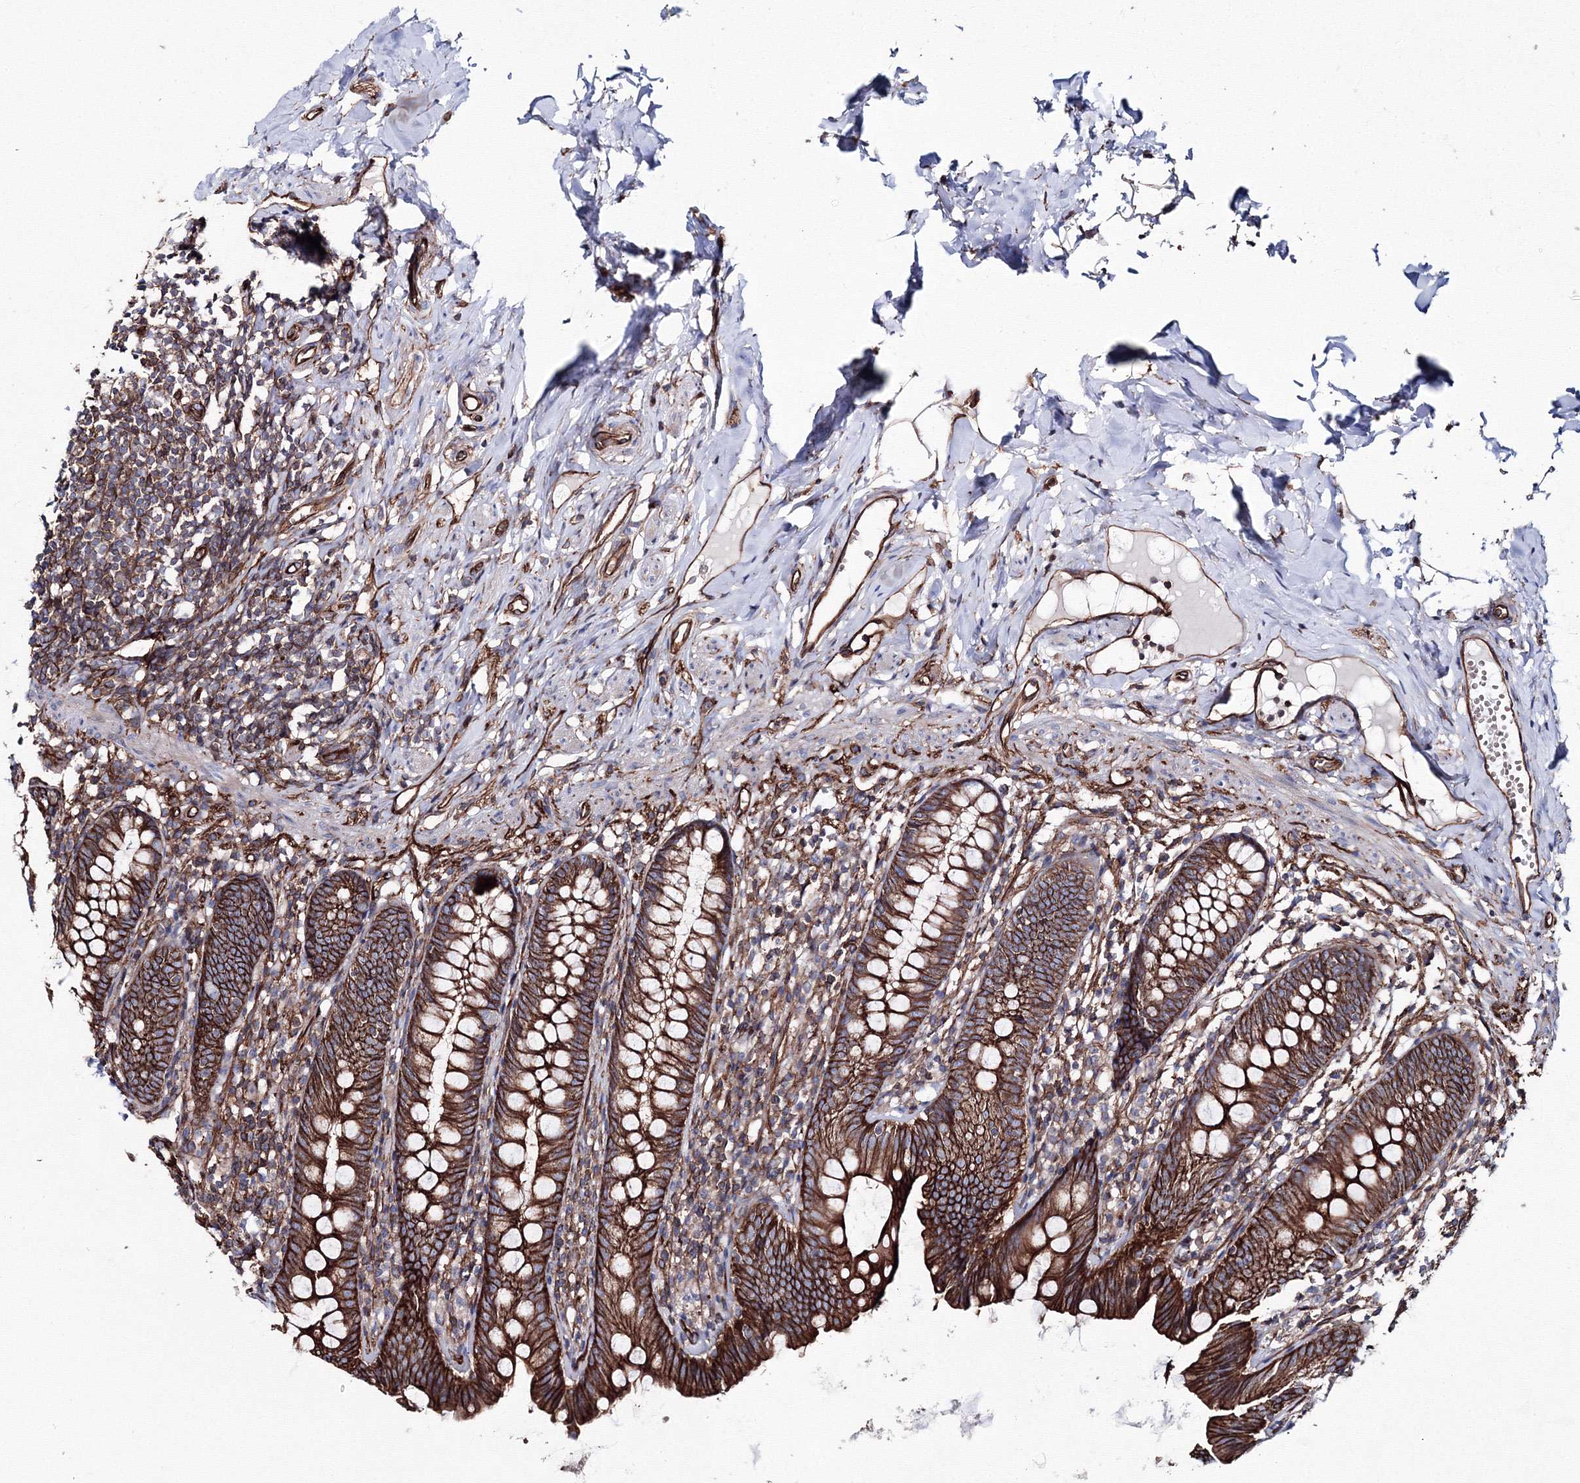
{"staining": {"intensity": "strong", "quantity": ">75%", "location": "cytoplasmic/membranous"}, "tissue": "appendix", "cell_type": "Glandular cells", "image_type": "normal", "snomed": [{"axis": "morphology", "description": "Normal tissue, NOS"}, {"axis": "topography", "description": "Appendix"}], "caption": "DAB (3,3'-diaminobenzidine) immunohistochemical staining of normal human appendix demonstrates strong cytoplasmic/membranous protein positivity in about >75% of glandular cells.", "gene": "ANKRD37", "patient": {"sex": "male", "age": 52}}